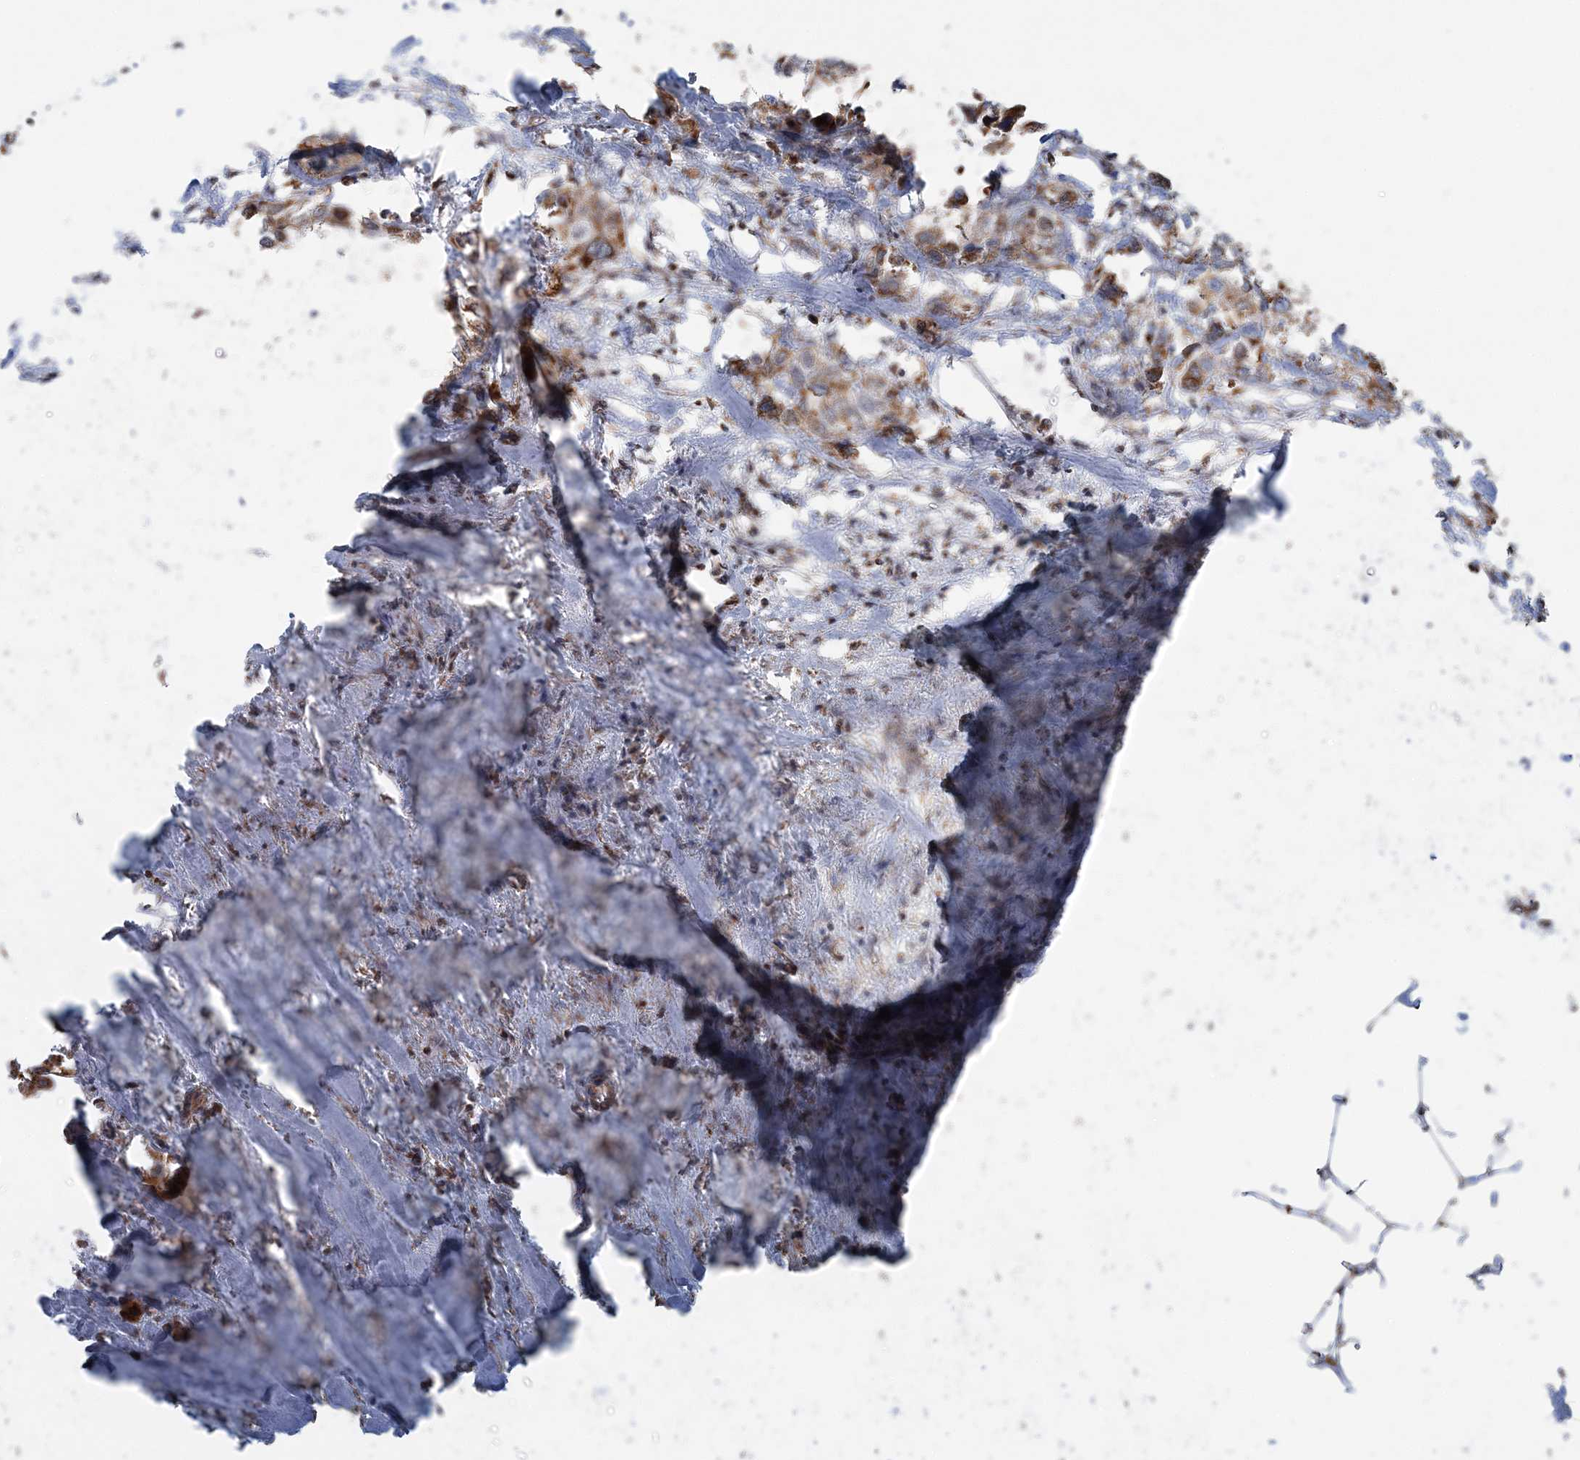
{"staining": {"intensity": "moderate", "quantity": ">75%", "location": "cytoplasmic/membranous"}, "tissue": "urothelial cancer", "cell_type": "Tumor cells", "image_type": "cancer", "snomed": [{"axis": "morphology", "description": "Urothelial carcinoma, High grade"}, {"axis": "topography", "description": "Urinary bladder"}], "caption": "High-grade urothelial carcinoma stained with IHC reveals moderate cytoplasmic/membranous expression in approximately >75% of tumor cells.", "gene": "SUCLG1", "patient": {"sex": "male", "age": 64}}